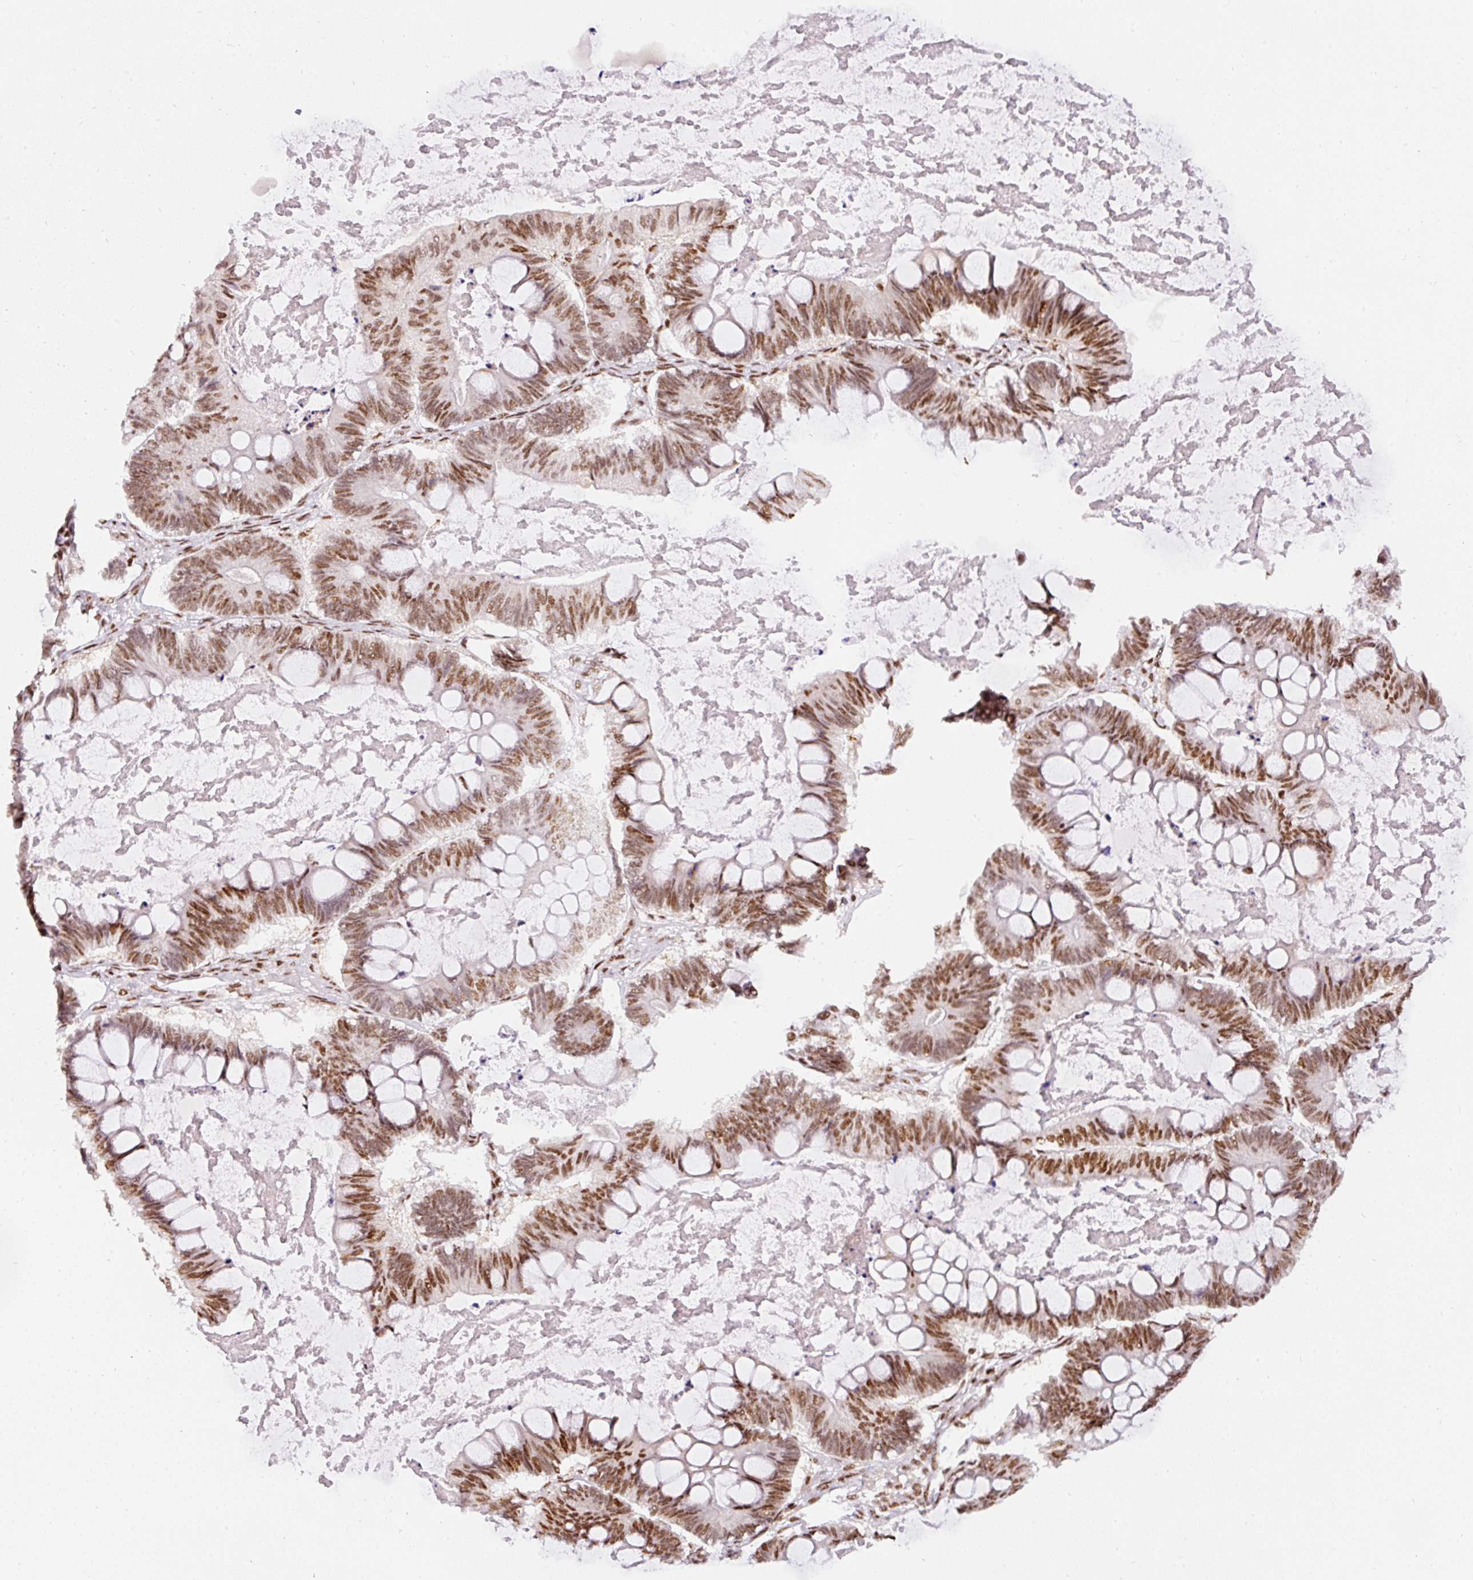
{"staining": {"intensity": "moderate", "quantity": ">75%", "location": "nuclear"}, "tissue": "ovarian cancer", "cell_type": "Tumor cells", "image_type": "cancer", "snomed": [{"axis": "morphology", "description": "Cystadenocarcinoma, mucinous, NOS"}, {"axis": "topography", "description": "Ovary"}], "caption": "This is an image of immunohistochemistry staining of ovarian mucinous cystadenocarcinoma, which shows moderate positivity in the nuclear of tumor cells.", "gene": "HNRNPC", "patient": {"sex": "female", "age": 61}}